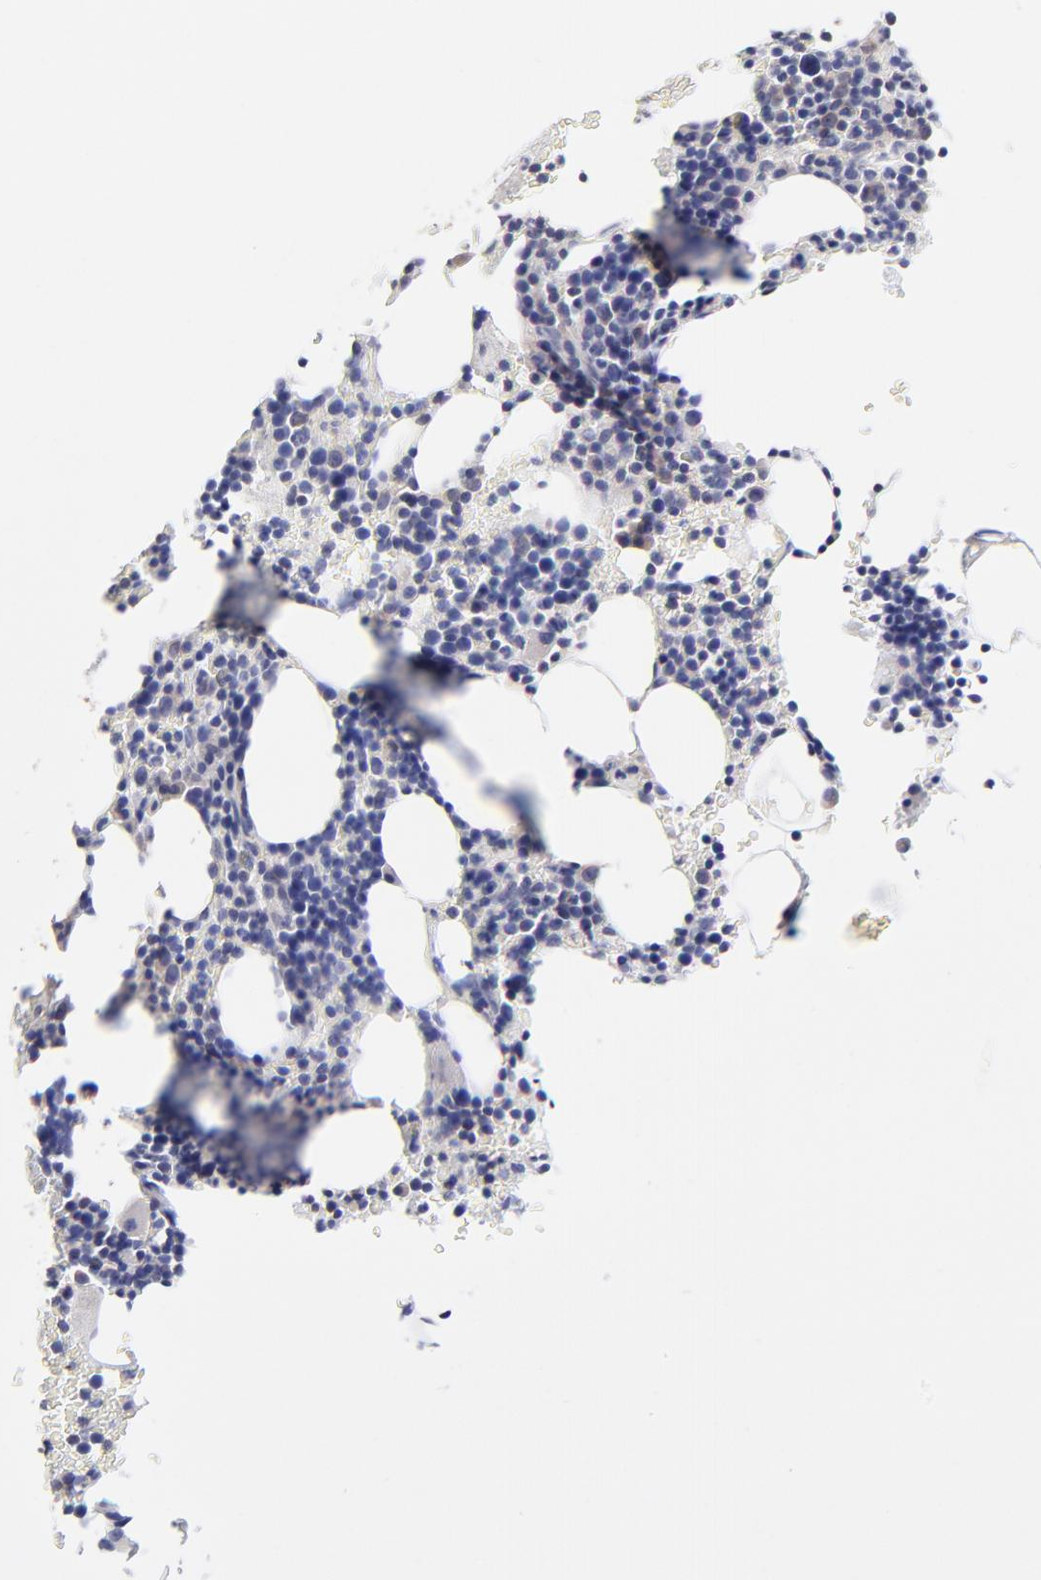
{"staining": {"intensity": "negative", "quantity": "none", "location": "none"}, "tissue": "bone marrow", "cell_type": "Hematopoietic cells", "image_type": "normal", "snomed": [{"axis": "morphology", "description": "Normal tissue, NOS"}, {"axis": "topography", "description": "Bone marrow"}], "caption": "Immunohistochemistry (IHC) histopathology image of normal bone marrow: human bone marrow stained with DAB (3,3'-diaminobenzidine) exhibits no significant protein staining in hematopoietic cells.", "gene": "BTG2", "patient": {"sex": "male", "age": 86}}